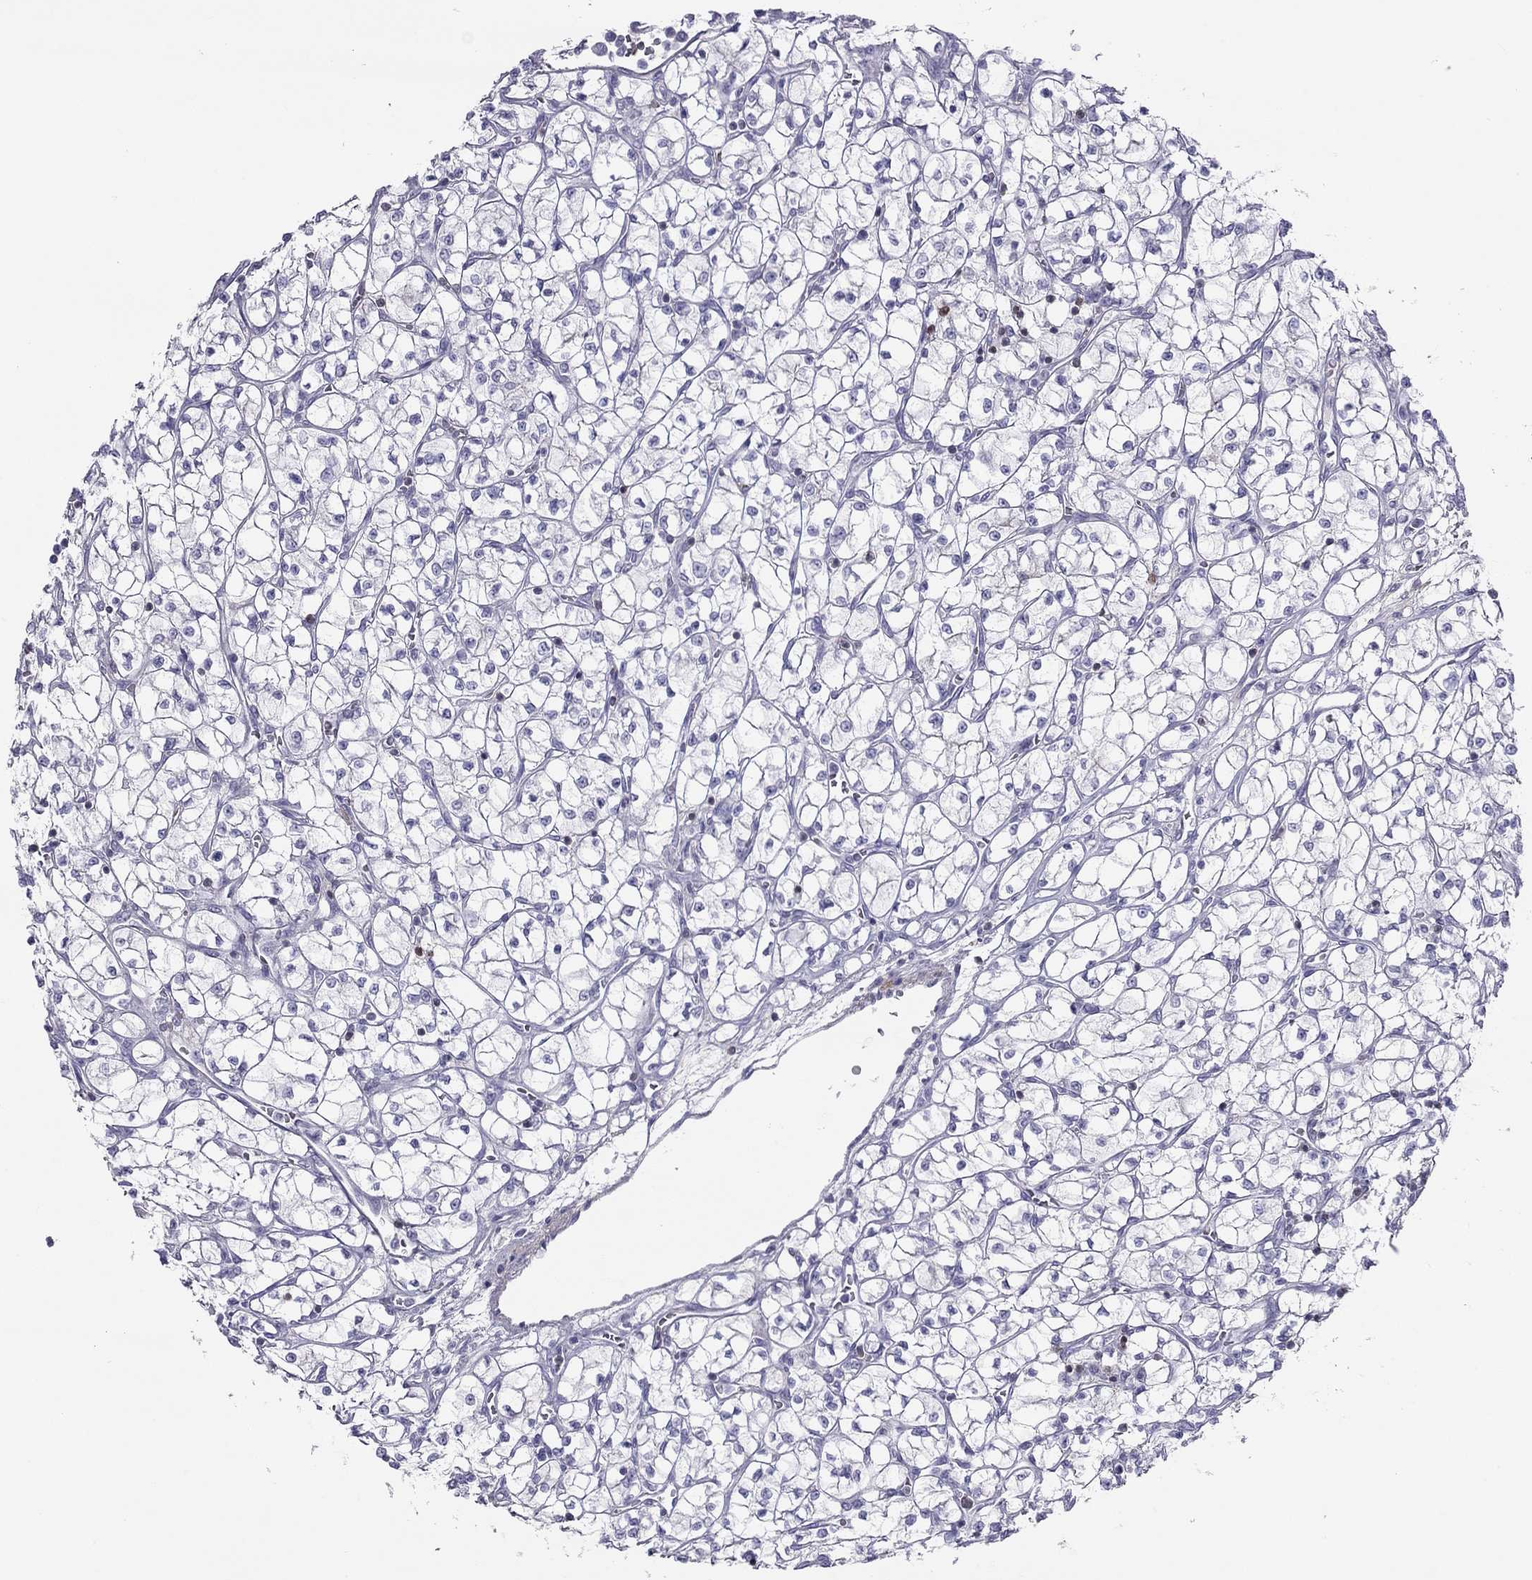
{"staining": {"intensity": "negative", "quantity": "none", "location": "none"}, "tissue": "renal cancer", "cell_type": "Tumor cells", "image_type": "cancer", "snomed": [{"axis": "morphology", "description": "Adenocarcinoma, NOS"}, {"axis": "topography", "description": "Kidney"}], "caption": "High magnification brightfield microscopy of renal cancer stained with DAB (3,3'-diaminobenzidine) (brown) and counterstained with hematoxylin (blue): tumor cells show no significant positivity.", "gene": "SH2D2A", "patient": {"sex": "female", "age": 64}}